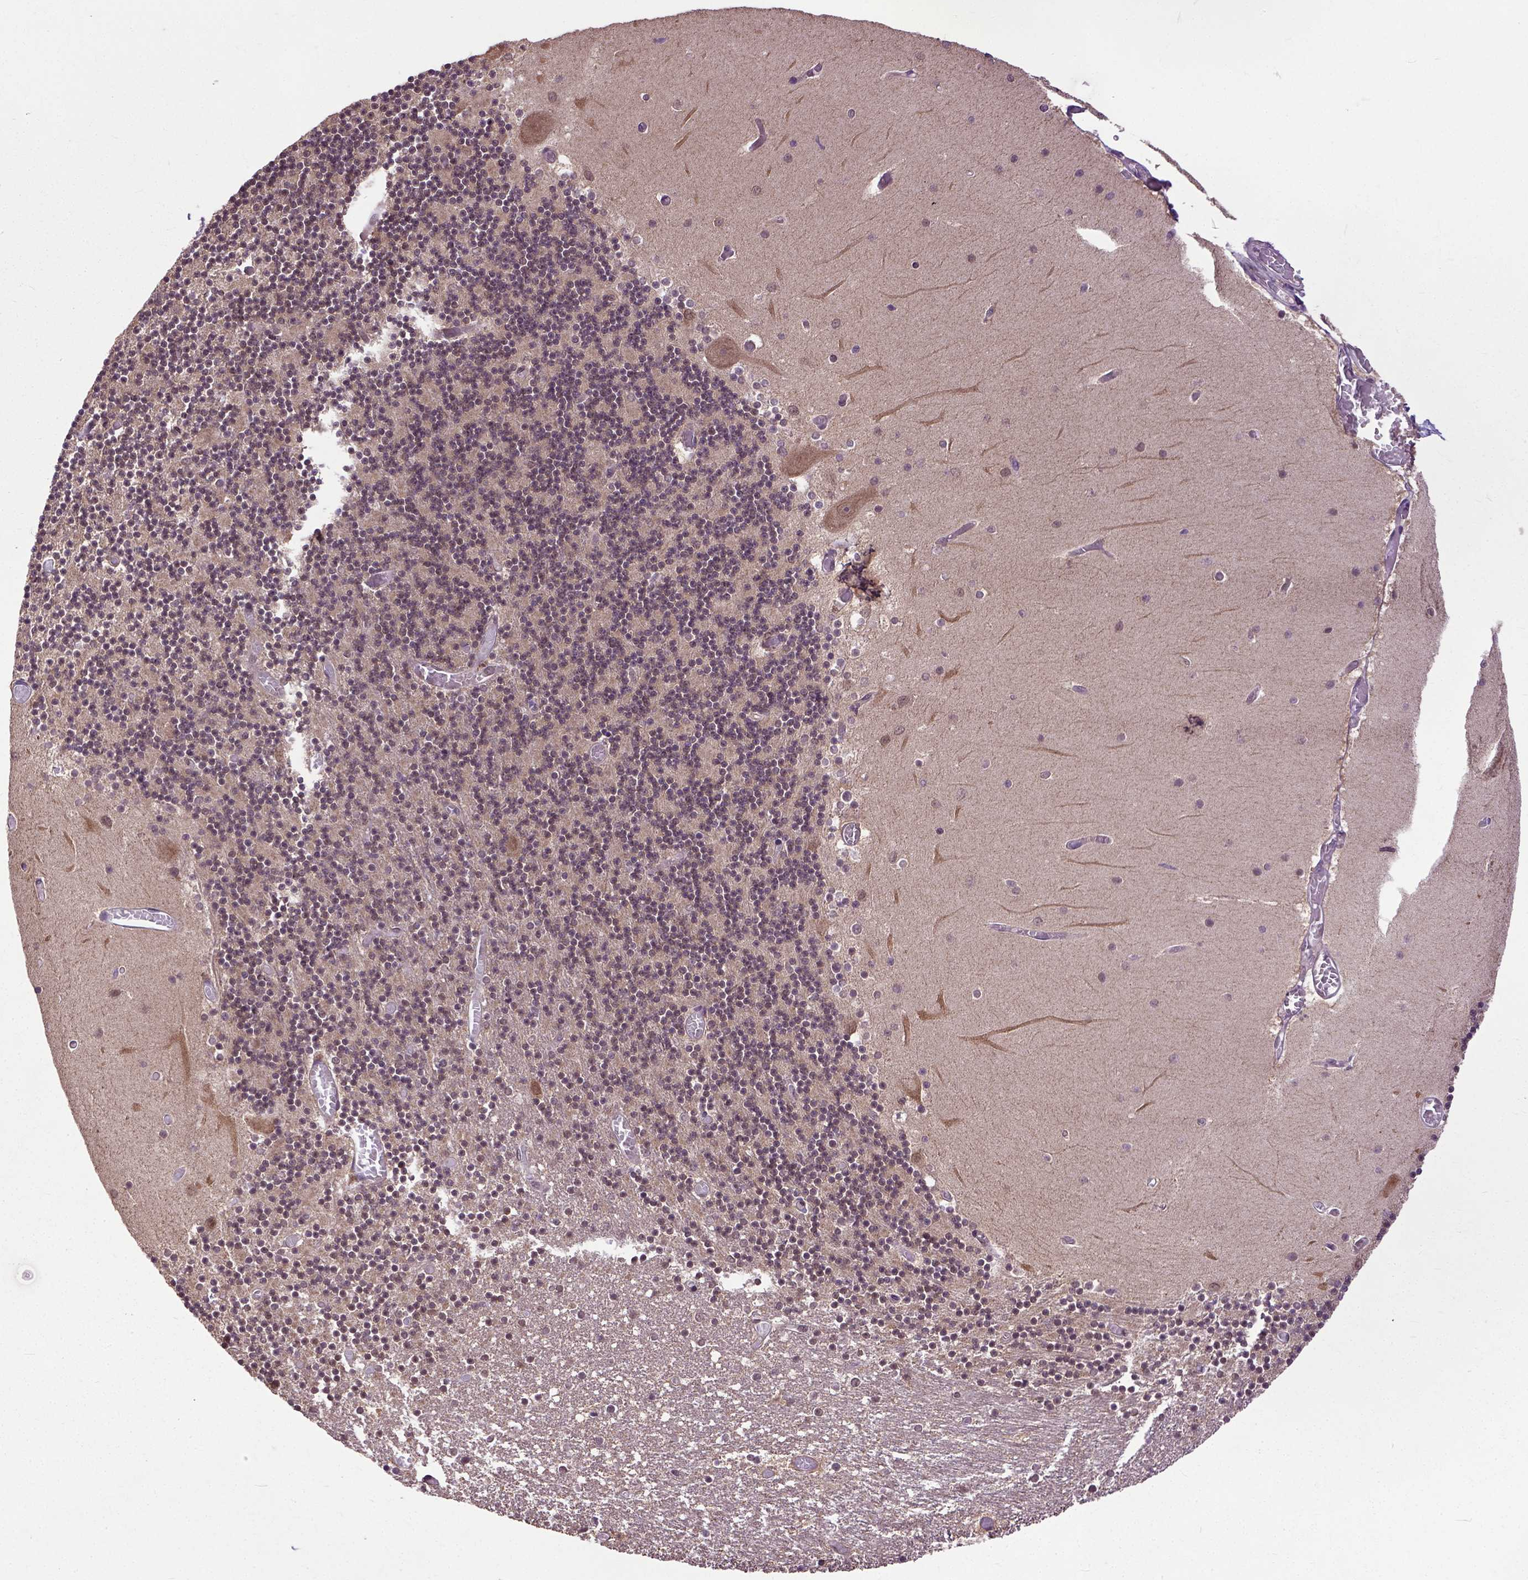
{"staining": {"intensity": "weak", "quantity": "25%-75%", "location": "cytoplasmic/membranous,nuclear"}, "tissue": "cerebellum", "cell_type": "Cells in granular layer", "image_type": "normal", "snomed": [{"axis": "morphology", "description": "Normal tissue, NOS"}, {"axis": "topography", "description": "Cerebellum"}], "caption": "An immunohistochemistry (IHC) histopathology image of benign tissue is shown. Protein staining in brown highlights weak cytoplasmic/membranous,nuclear positivity in cerebellum within cells in granular layer.", "gene": "UBA3", "patient": {"sex": "female", "age": 28}}